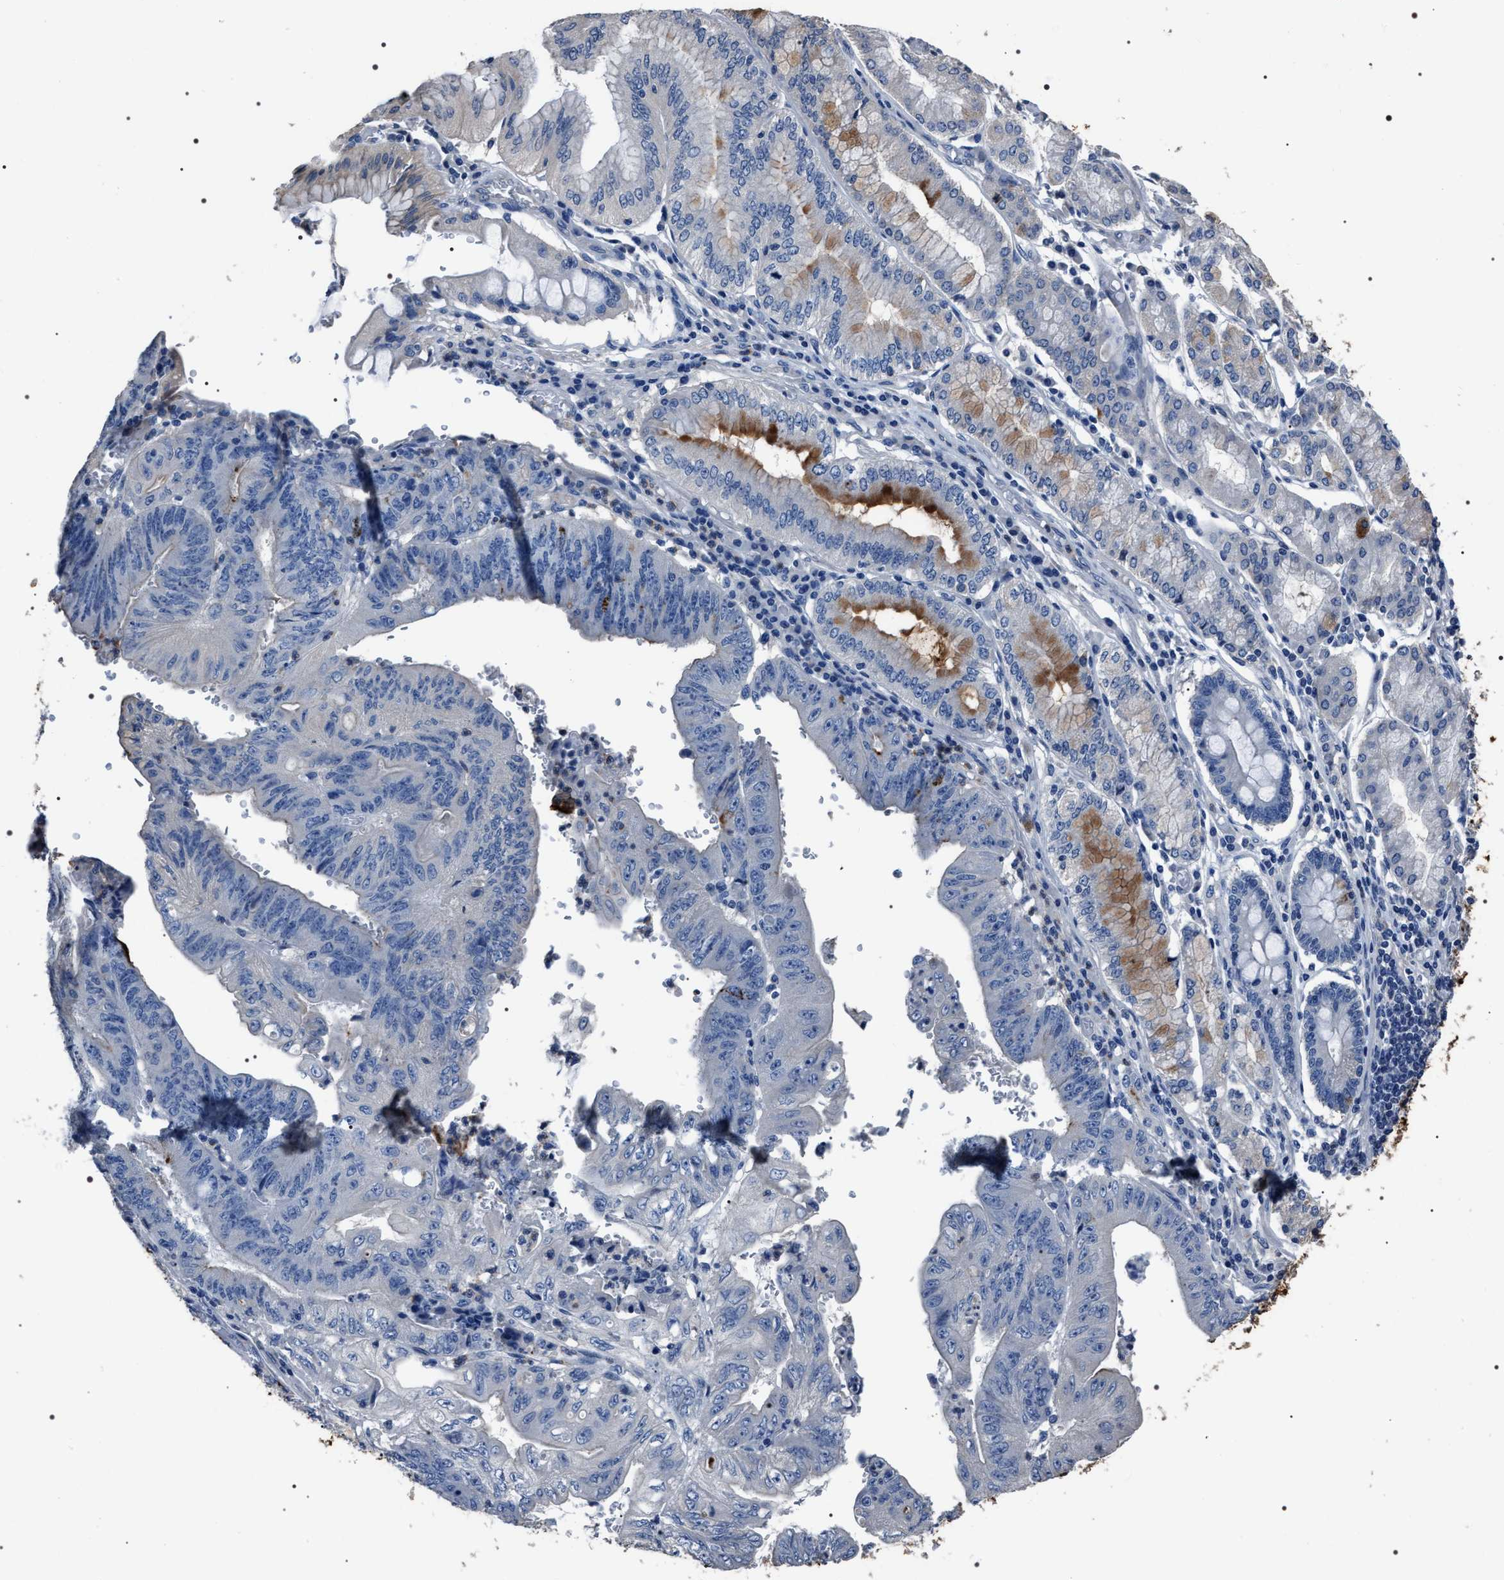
{"staining": {"intensity": "negative", "quantity": "none", "location": "none"}, "tissue": "stomach cancer", "cell_type": "Tumor cells", "image_type": "cancer", "snomed": [{"axis": "morphology", "description": "Adenocarcinoma, NOS"}, {"axis": "topography", "description": "Stomach"}], "caption": "Human adenocarcinoma (stomach) stained for a protein using immunohistochemistry shows no positivity in tumor cells.", "gene": "TRIM54", "patient": {"sex": "female", "age": 73}}